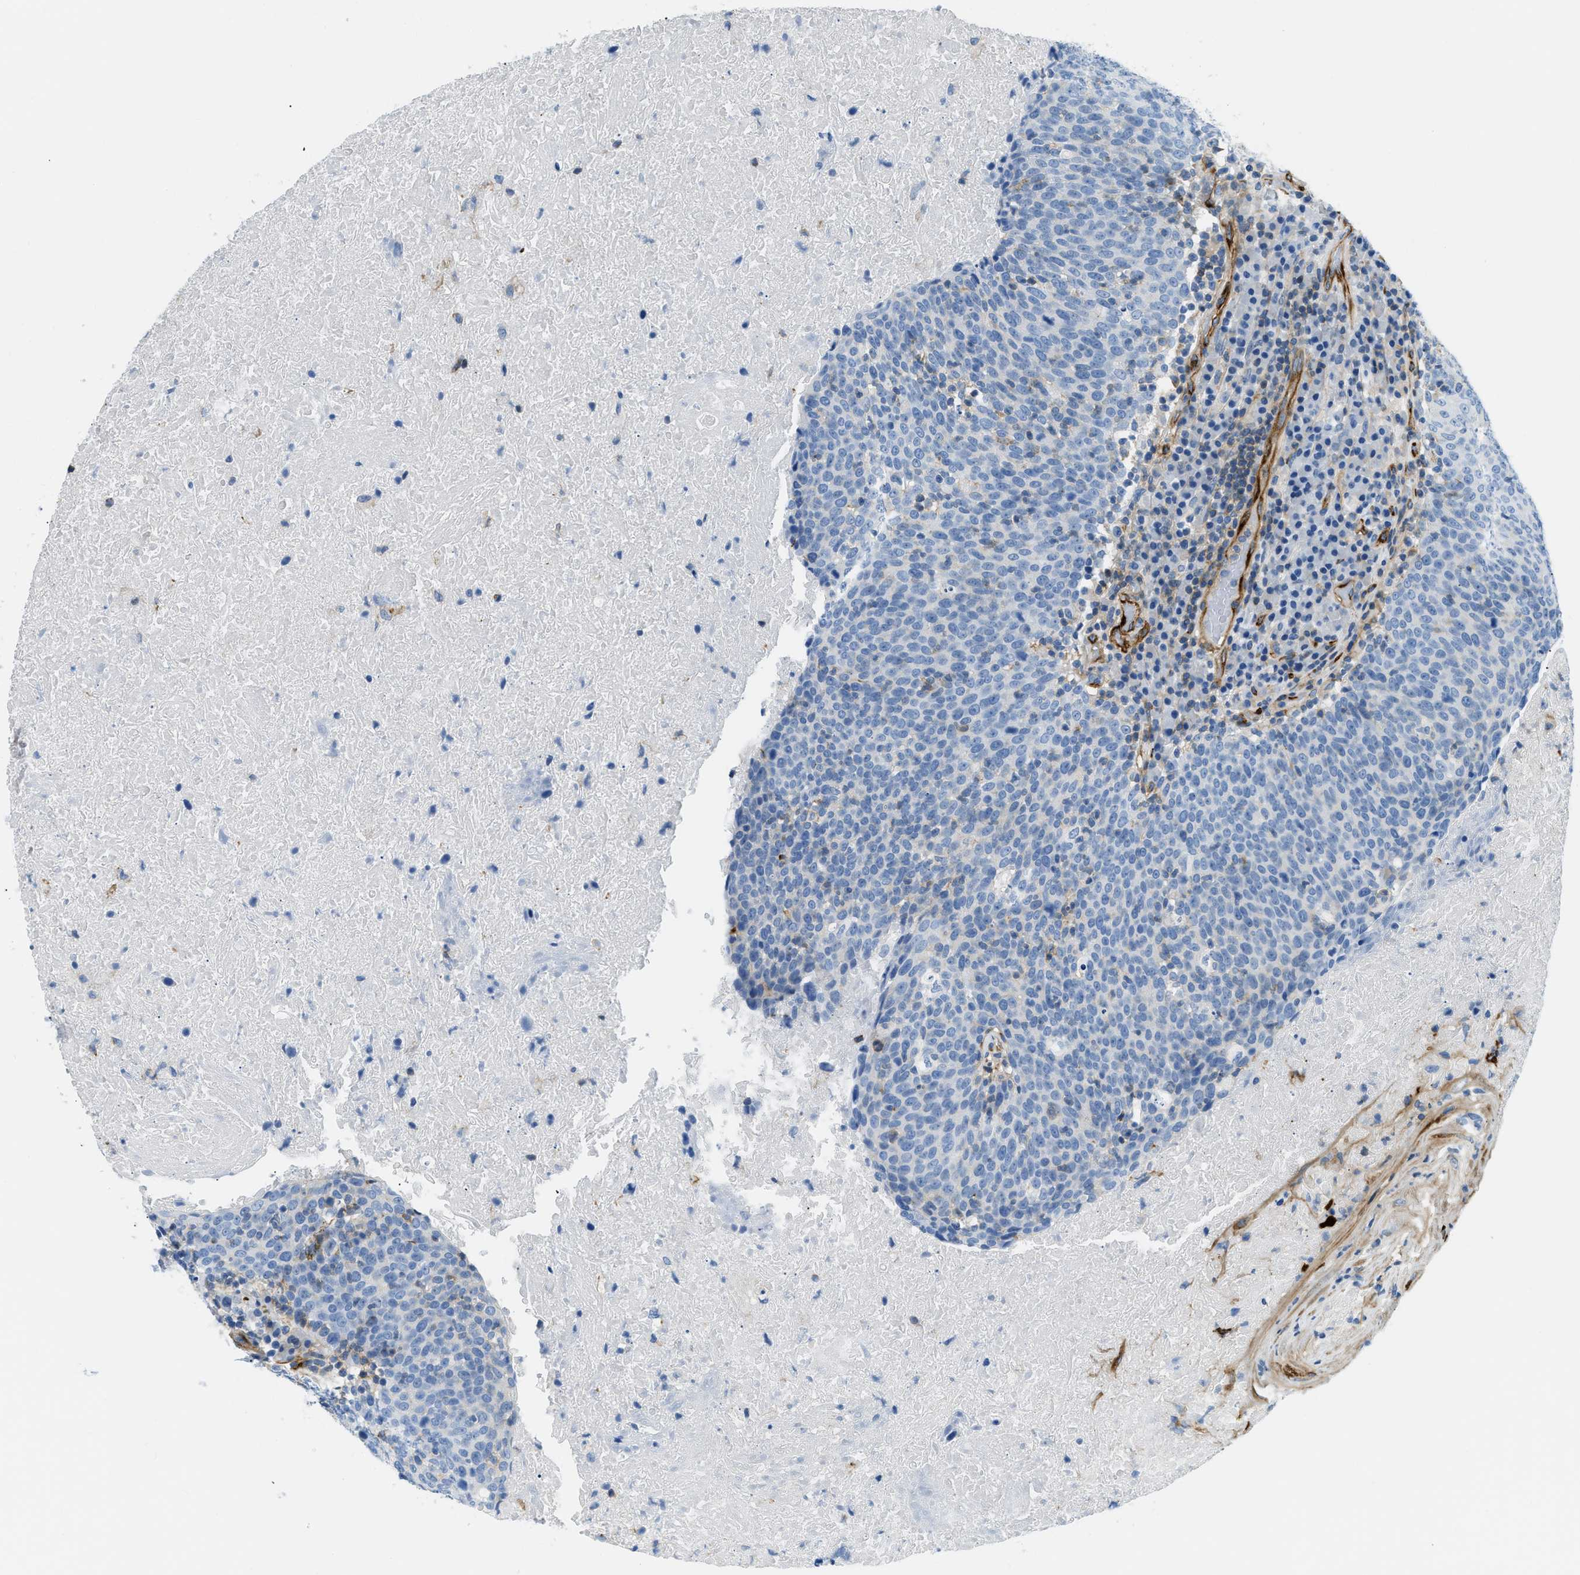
{"staining": {"intensity": "negative", "quantity": "none", "location": "none"}, "tissue": "head and neck cancer", "cell_type": "Tumor cells", "image_type": "cancer", "snomed": [{"axis": "morphology", "description": "Squamous cell carcinoma, NOS"}, {"axis": "morphology", "description": "Squamous cell carcinoma, metastatic, NOS"}, {"axis": "topography", "description": "Lymph node"}, {"axis": "topography", "description": "Head-Neck"}], "caption": "Histopathology image shows no protein positivity in tumor cells of head and neck cancer tissue.", "gene": "COL15A1", "patient": {"sex": "male", "age": 62}}